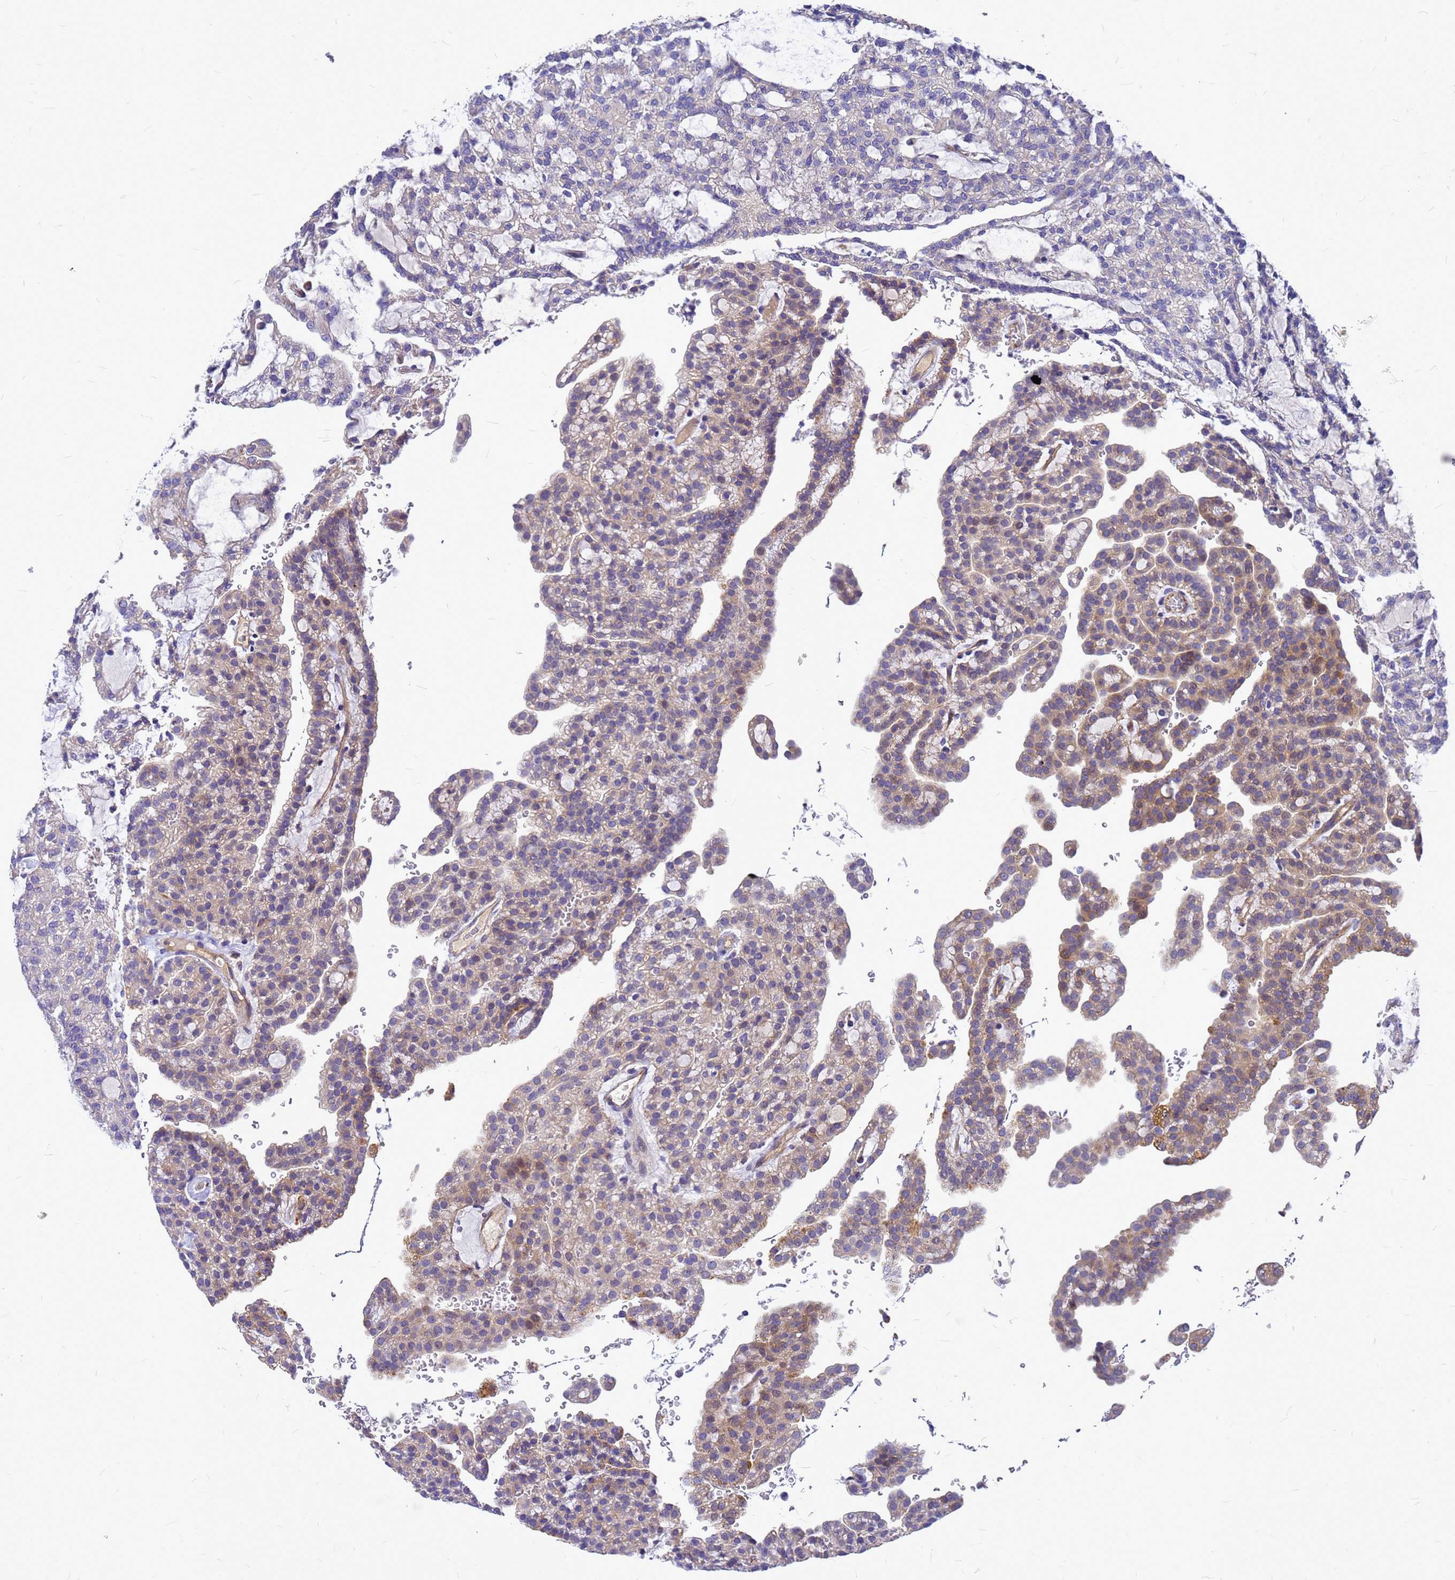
{"staining": {"intensity": "weak", "quantity": "<25%", "location": "cytoplasmic/membranous"}, "tissue": "renal cancer", "cell_type": "Tumor cells", "image_type": "cancer", "snomed": [{"axis": "morphology", "description": "Adenocarcinoma, NOS"}, {"axis": "topography", "description": "Kidney"}], "caption": "Tumor cells show no significant protein staining in renal adenocarcinoma. Nuclei are stained in blue.", "gene": "FBXW5", "patient": {"sex": "male", "age": 63}}